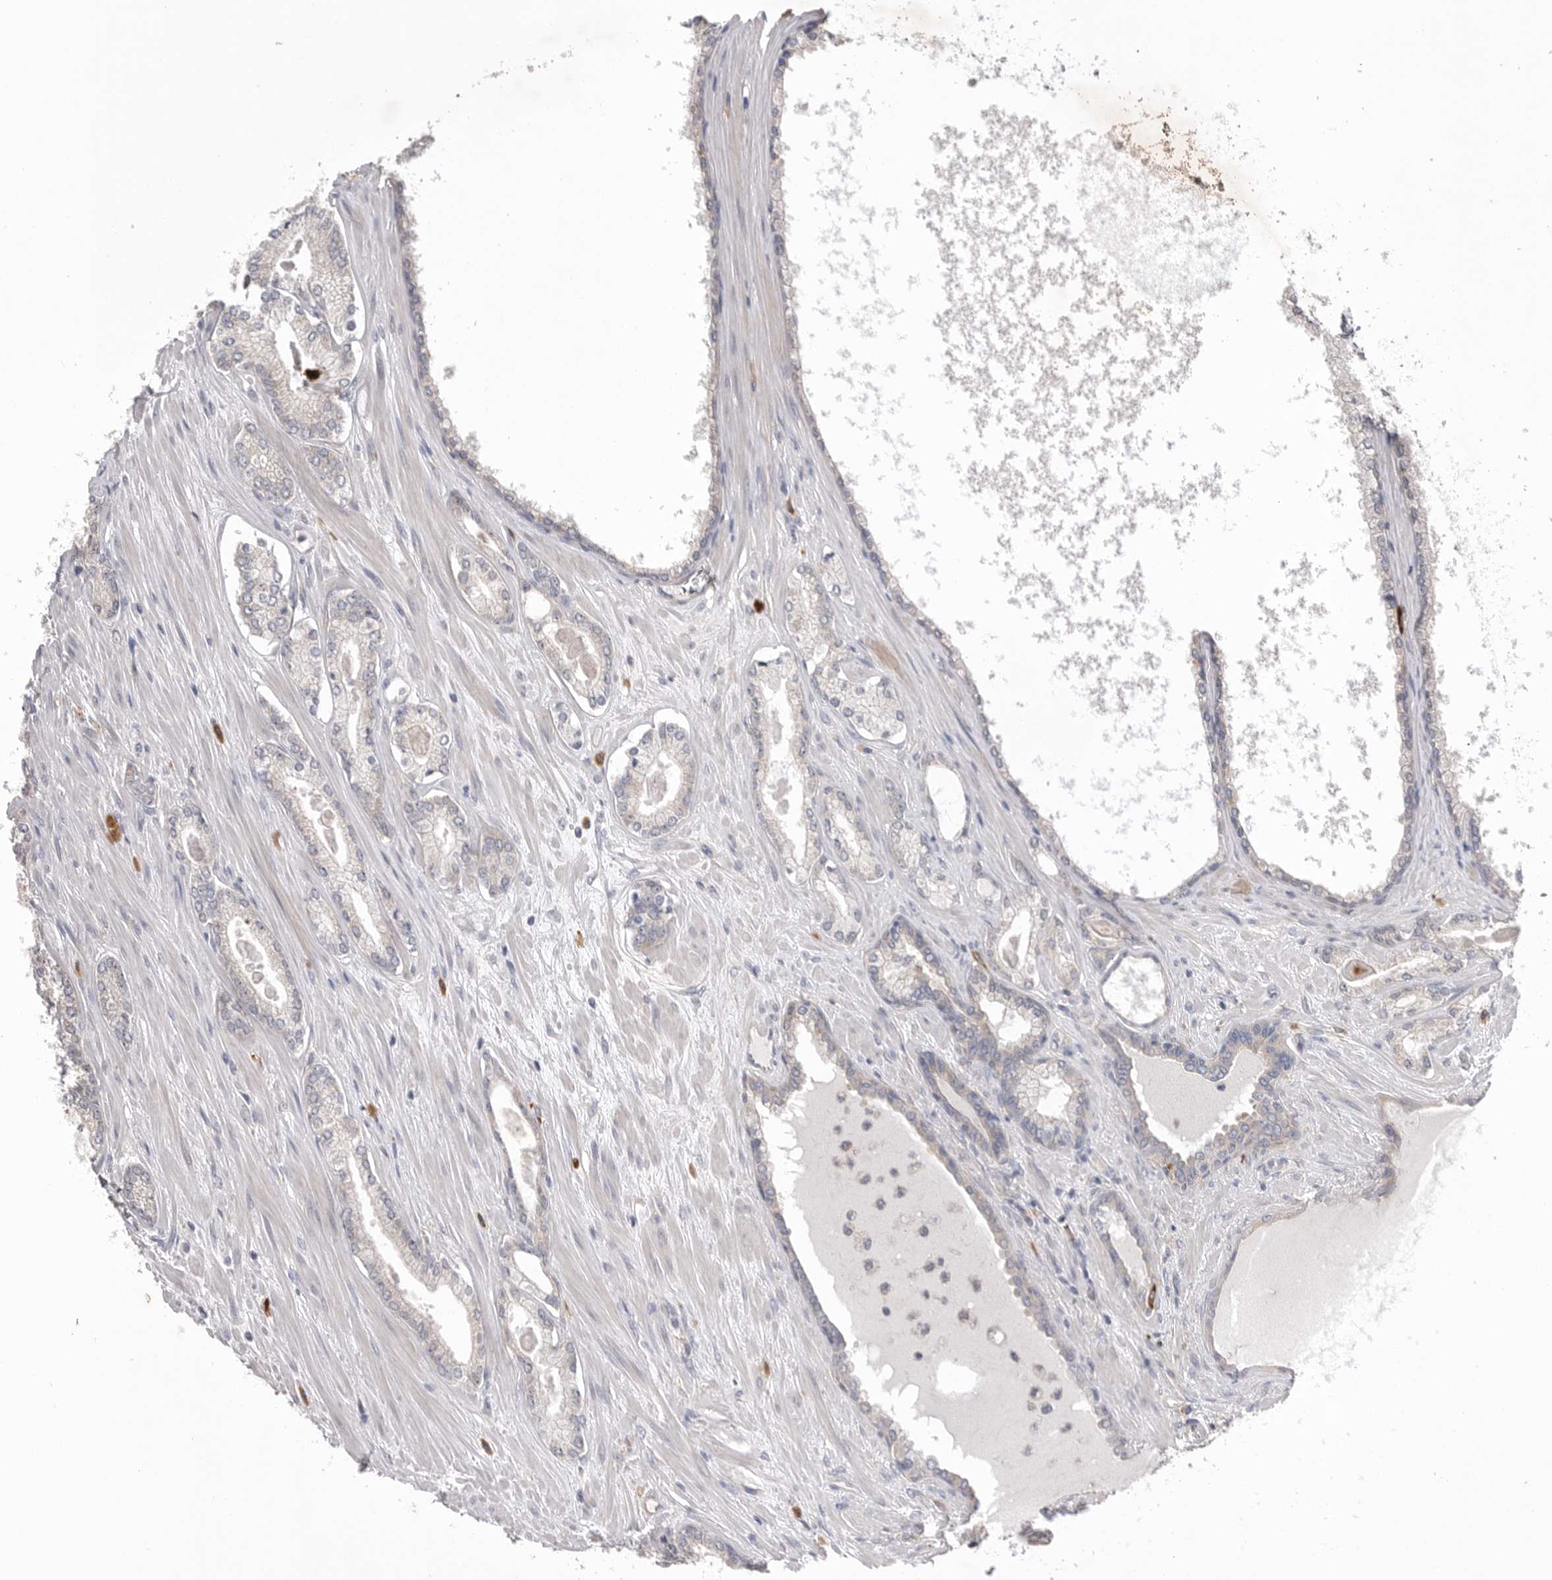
{"staining": {"intensity": "negative", "quantity": "none", "location": "none"}, "tissue": "prostate cancer", "cell_type": "Tumor cells", "image_type": "cancer", "snomed": [{"axis": "morphology", "description": "Adenocarcinoma, Low grade"}, {"axis": "topography", "description": "Prostate"}], "caption": "Immunohistochemistry of prostate cancer (low-grade adenocarcinoma) displays no staining in tumor cells.", "gene": "VAC14", "patient": {"sex": "male", "age": 70}}